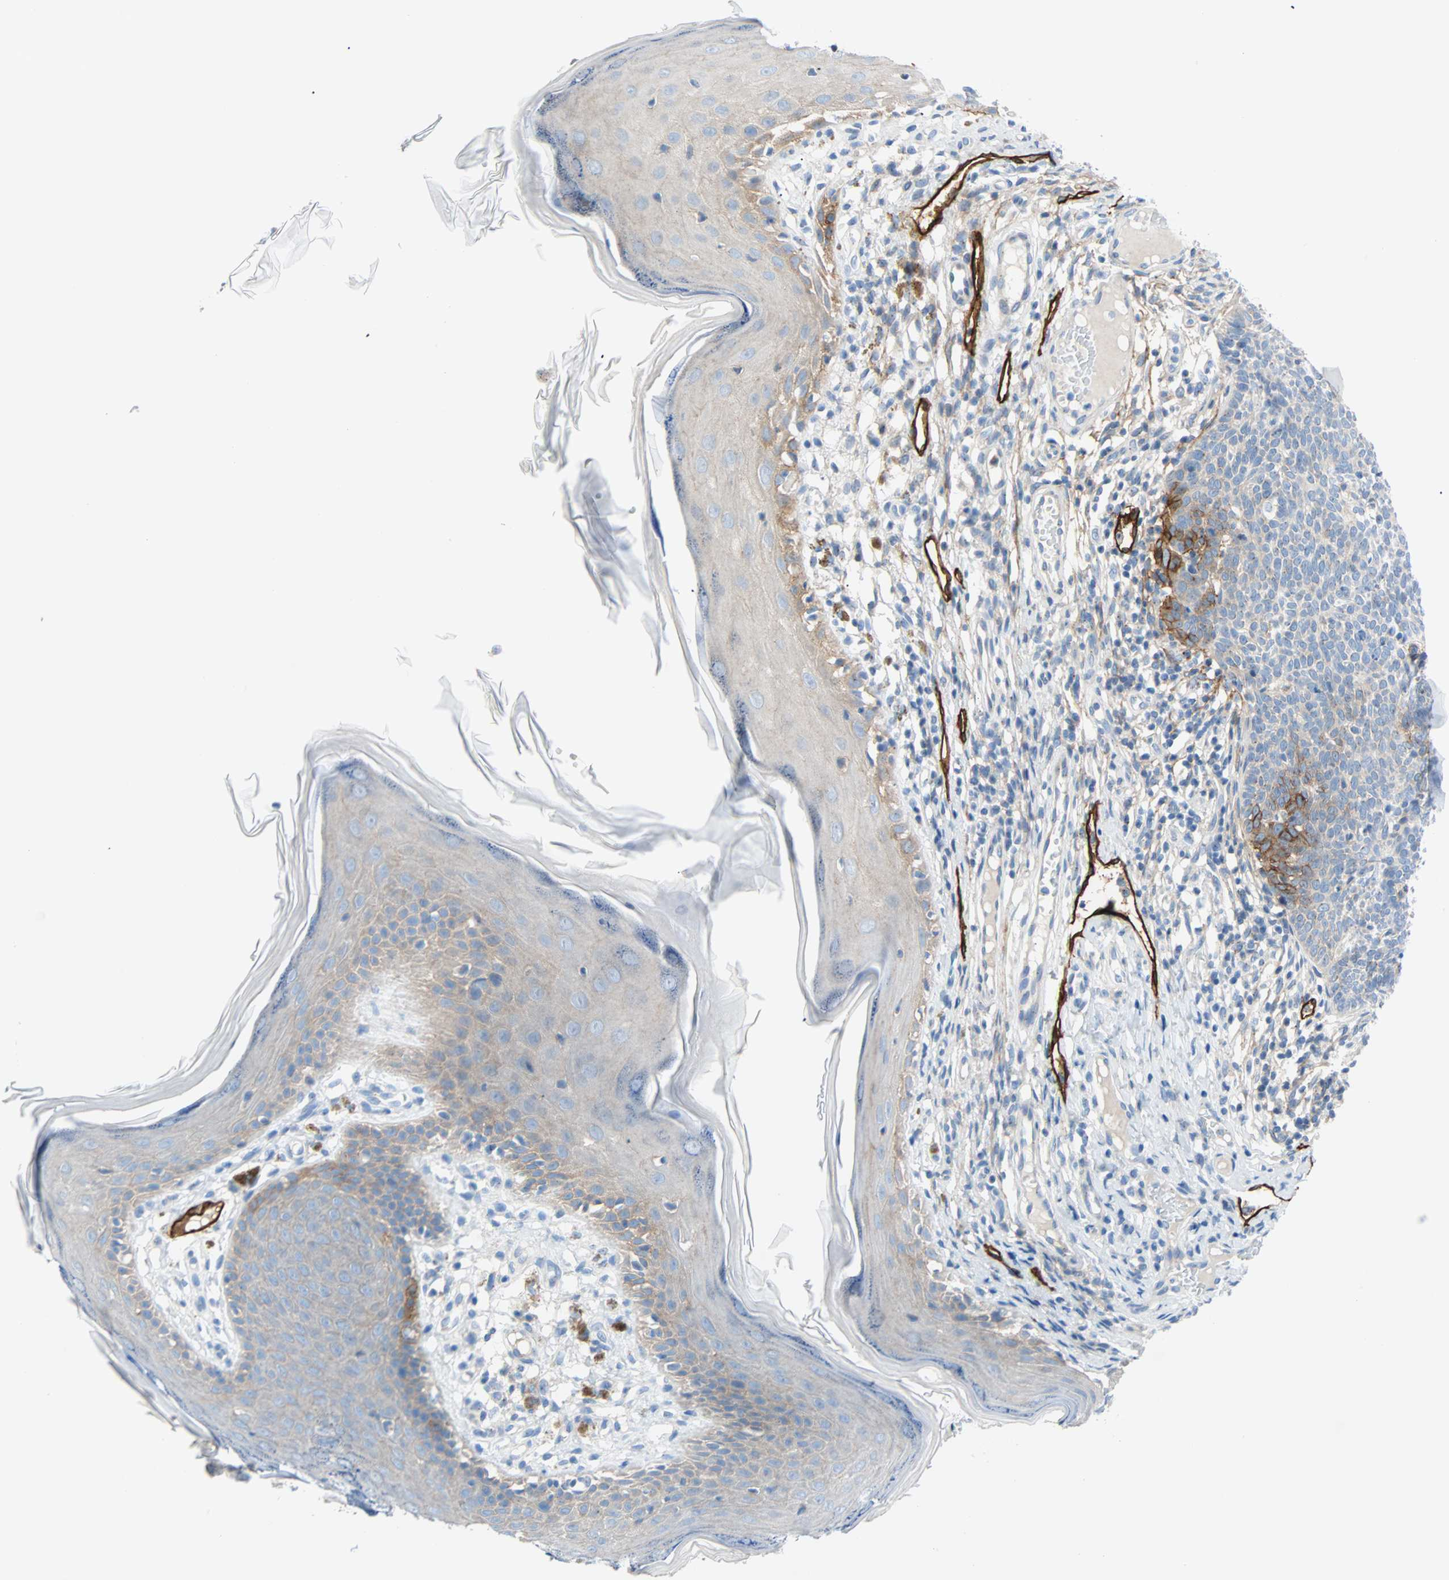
{"staining": {"intensity": "strong", "quantity": "<25%", "location": "cytoplasmic/membranous"}, "tissue": "skin cancer", "cell_type": "Tumor cells", "image_type": "cancer", "snomed": [{"axis": "morphology", "description": "Normal tissue, NOS"}, {"axis": "morphology", "description": "Basal cell carcinoma"}, {"axis": "topography", "description": "Skin"}], "caption": "Immunohistochemical staining of human basal cell carcinoma (skin) displays medium levels of strong cytoplasmic/membranous protein positivity in about <25% of tumor cells. The staining was performed using DAB (3,3'-diaminobenzidine), with brown indicating positive protein expression. Nuclei are stained blue with hematoxylin.", "gene": "PDPN", "patient": {"sex": "male", "age": 87}}